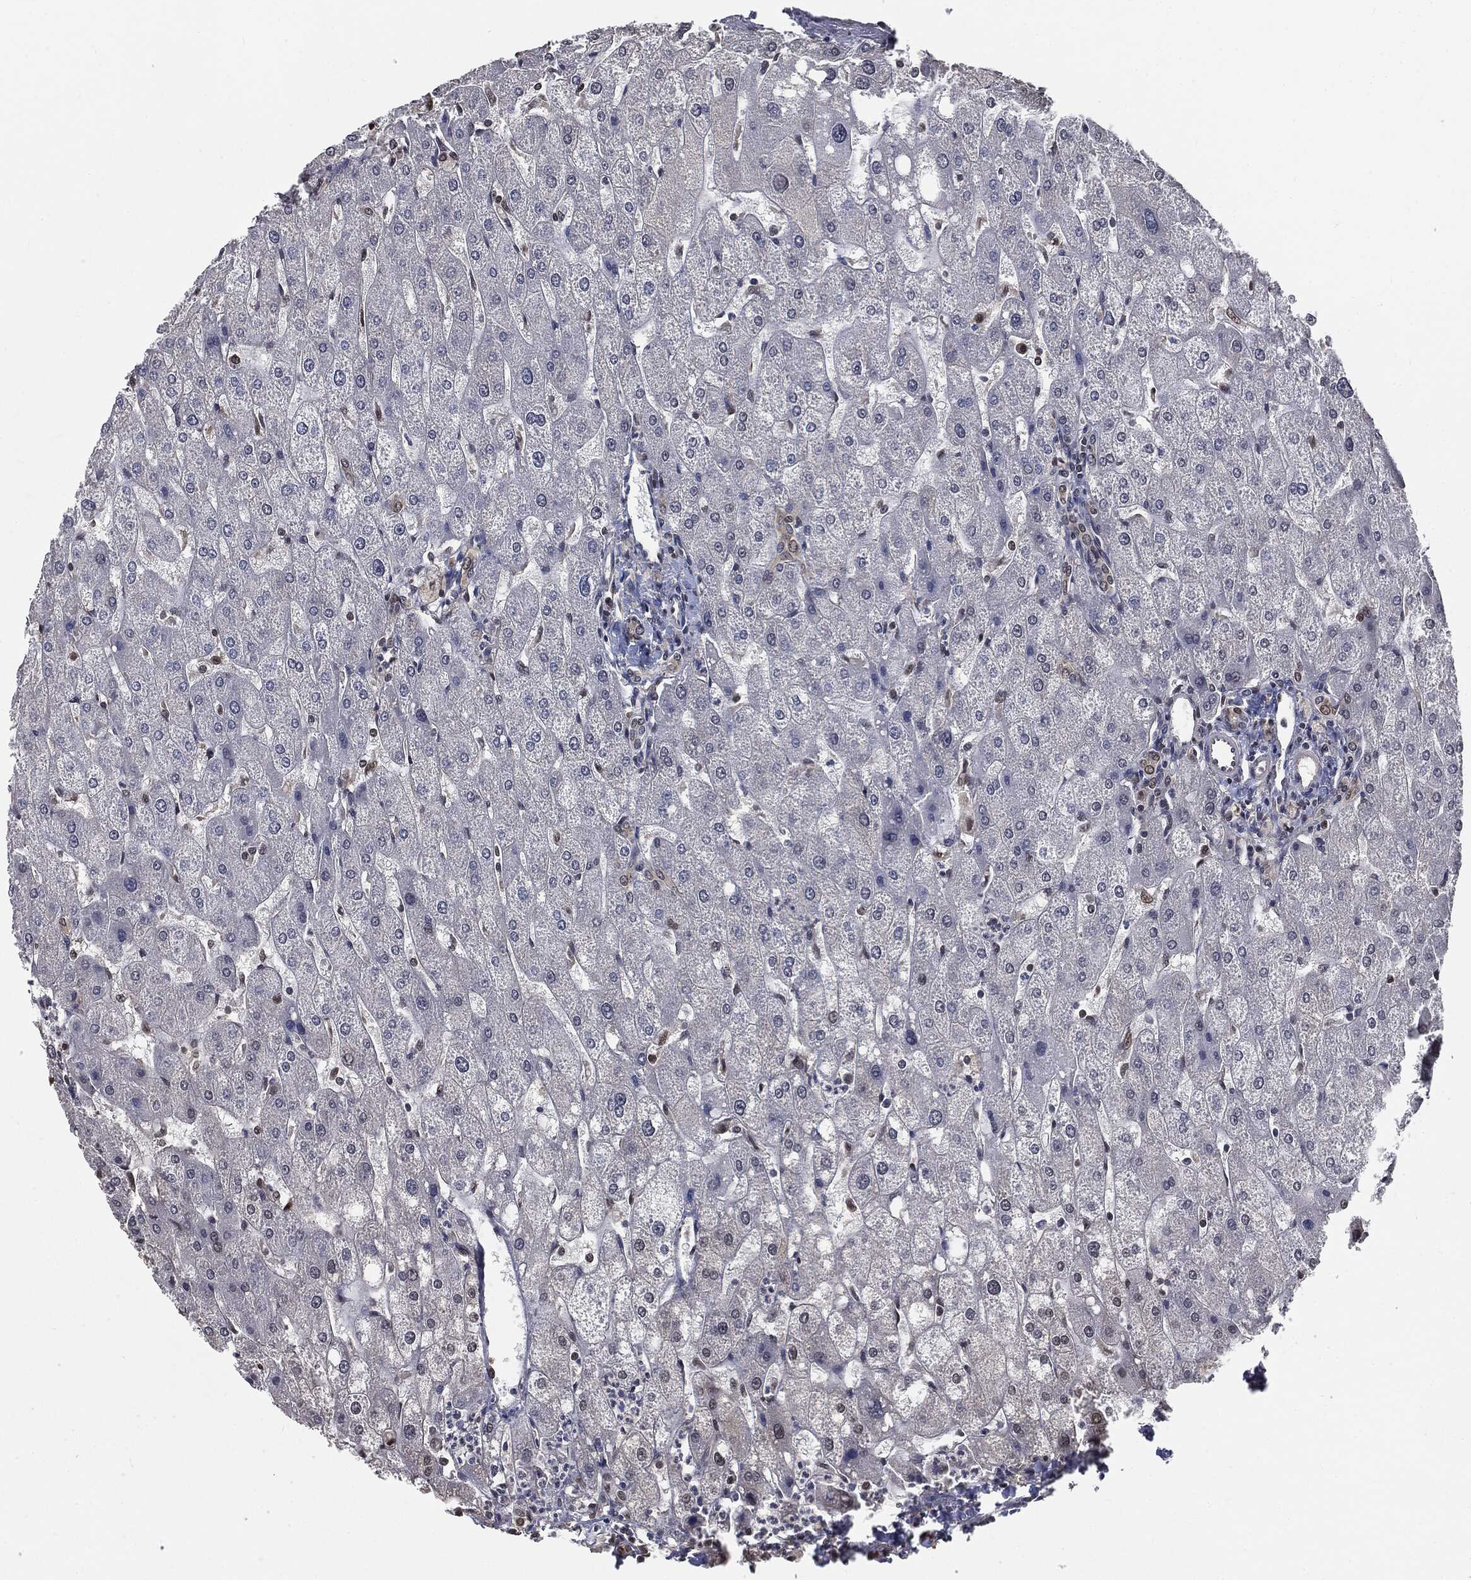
{"staining": {"intensity": "negative", "quantity": "none", "location": "none"}, "tissue": "liver", "cell_type": "Cholangiocytes", "image_type": "normal", "snomed": [{"axis": "morphology", "description": "Normal tissue, NOS"}, {"axis": "topography", "description": "Liver"}], "caption": "Cholangiocytes are negative for protein expression in benign human liver. (DAB immunohistochemistry (IHC) with hematoxylin counter stain).", "gene": "SHLD2", "patient": {"sex": "male", "age": 67}}